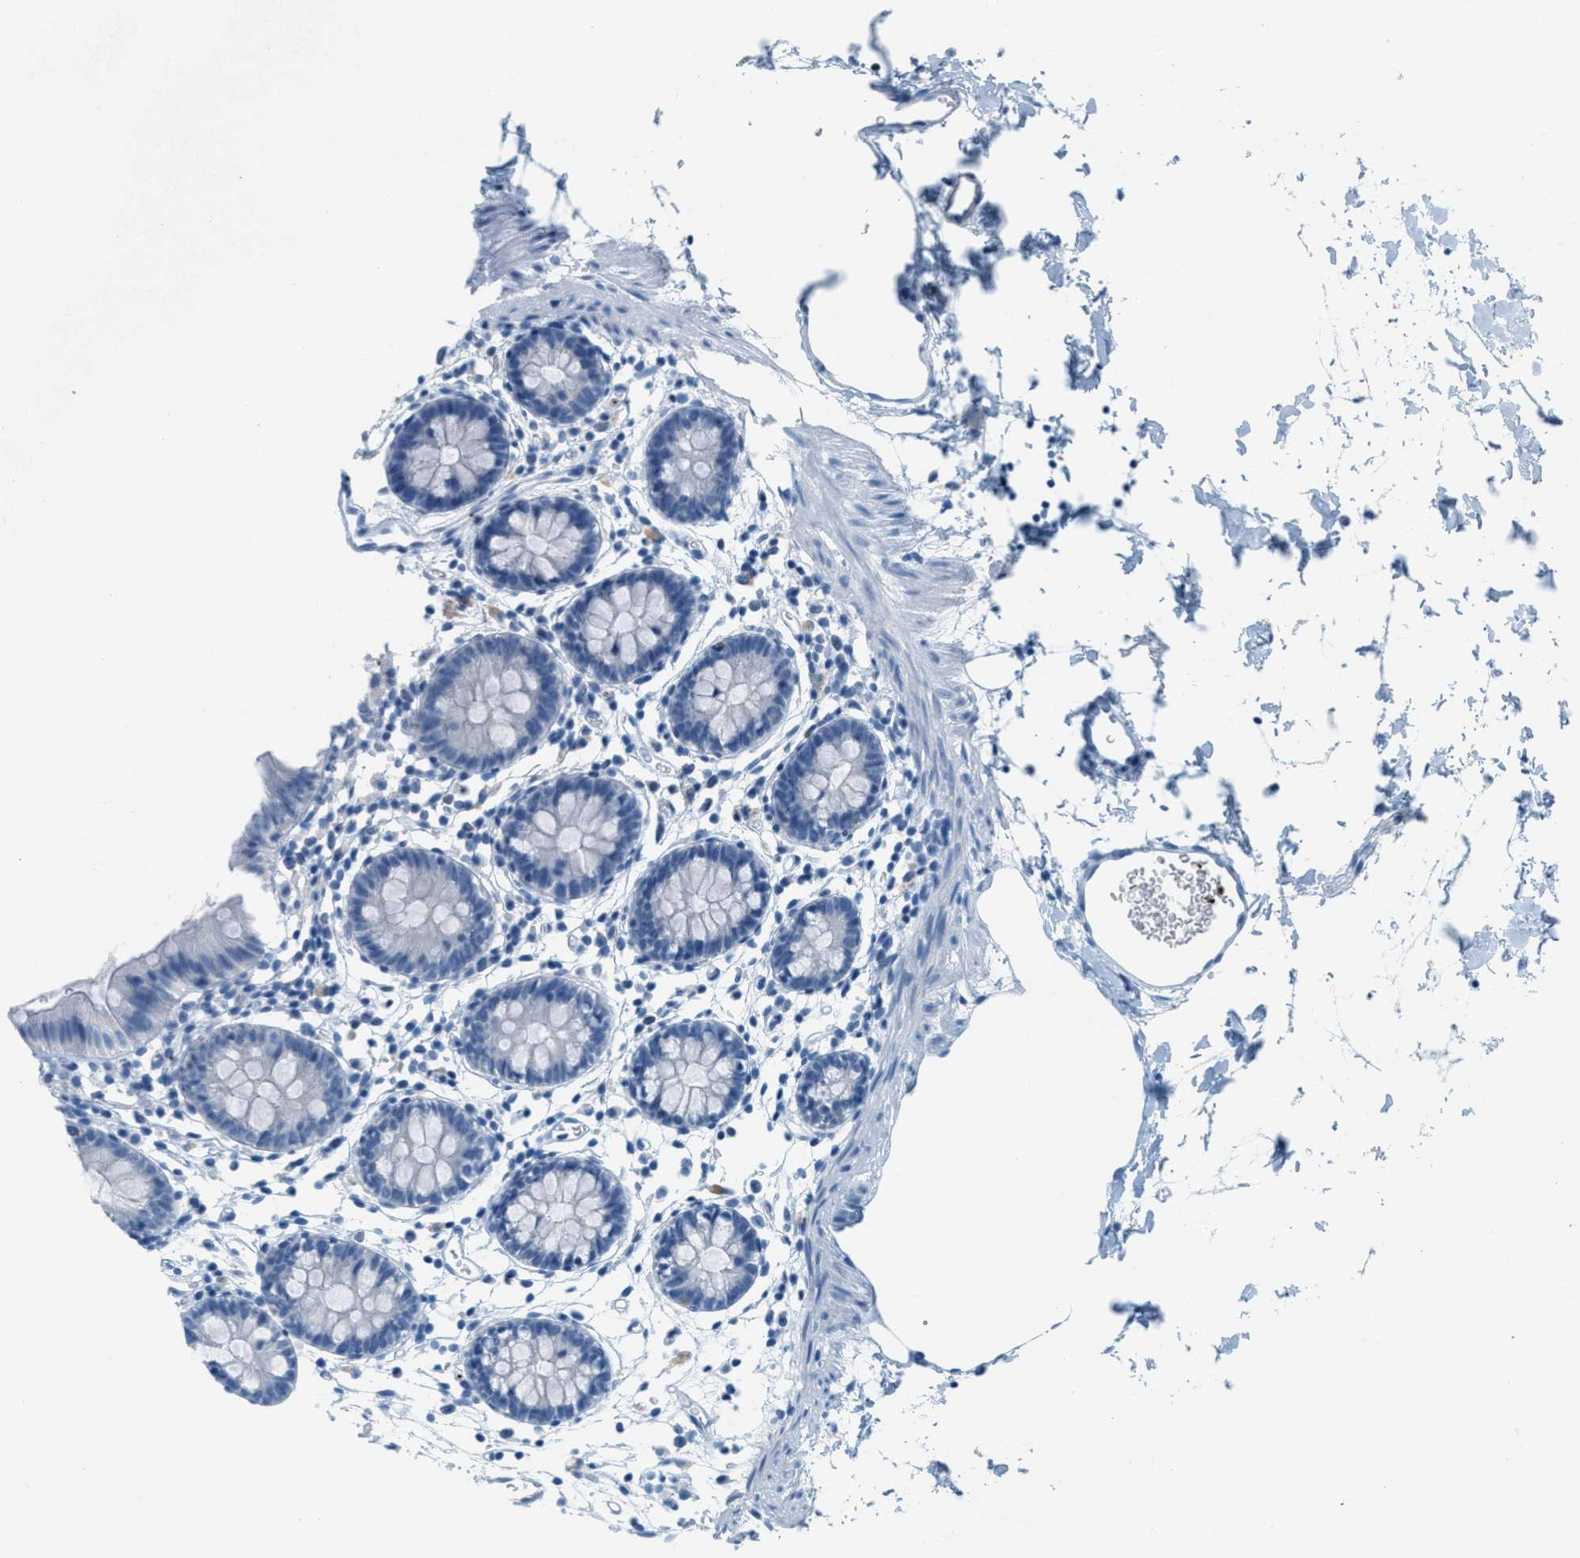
{"staining": {"intensity": "negative", "quantity": "none", "location": "none"}, "tissue": "colon", "cell_type": "Endothelial cells", "image_type": "normal", "snomed": [{"axis": "morphology", "description": "Normal tissue, NOS"}, {"axis": "topography", "description": "Colon"}], "caption": "The IHC micrograph has no significant expression in endothelial cells of colon.", "gene": "PPBP", "patient": {"sex": "male", "age": 14}}